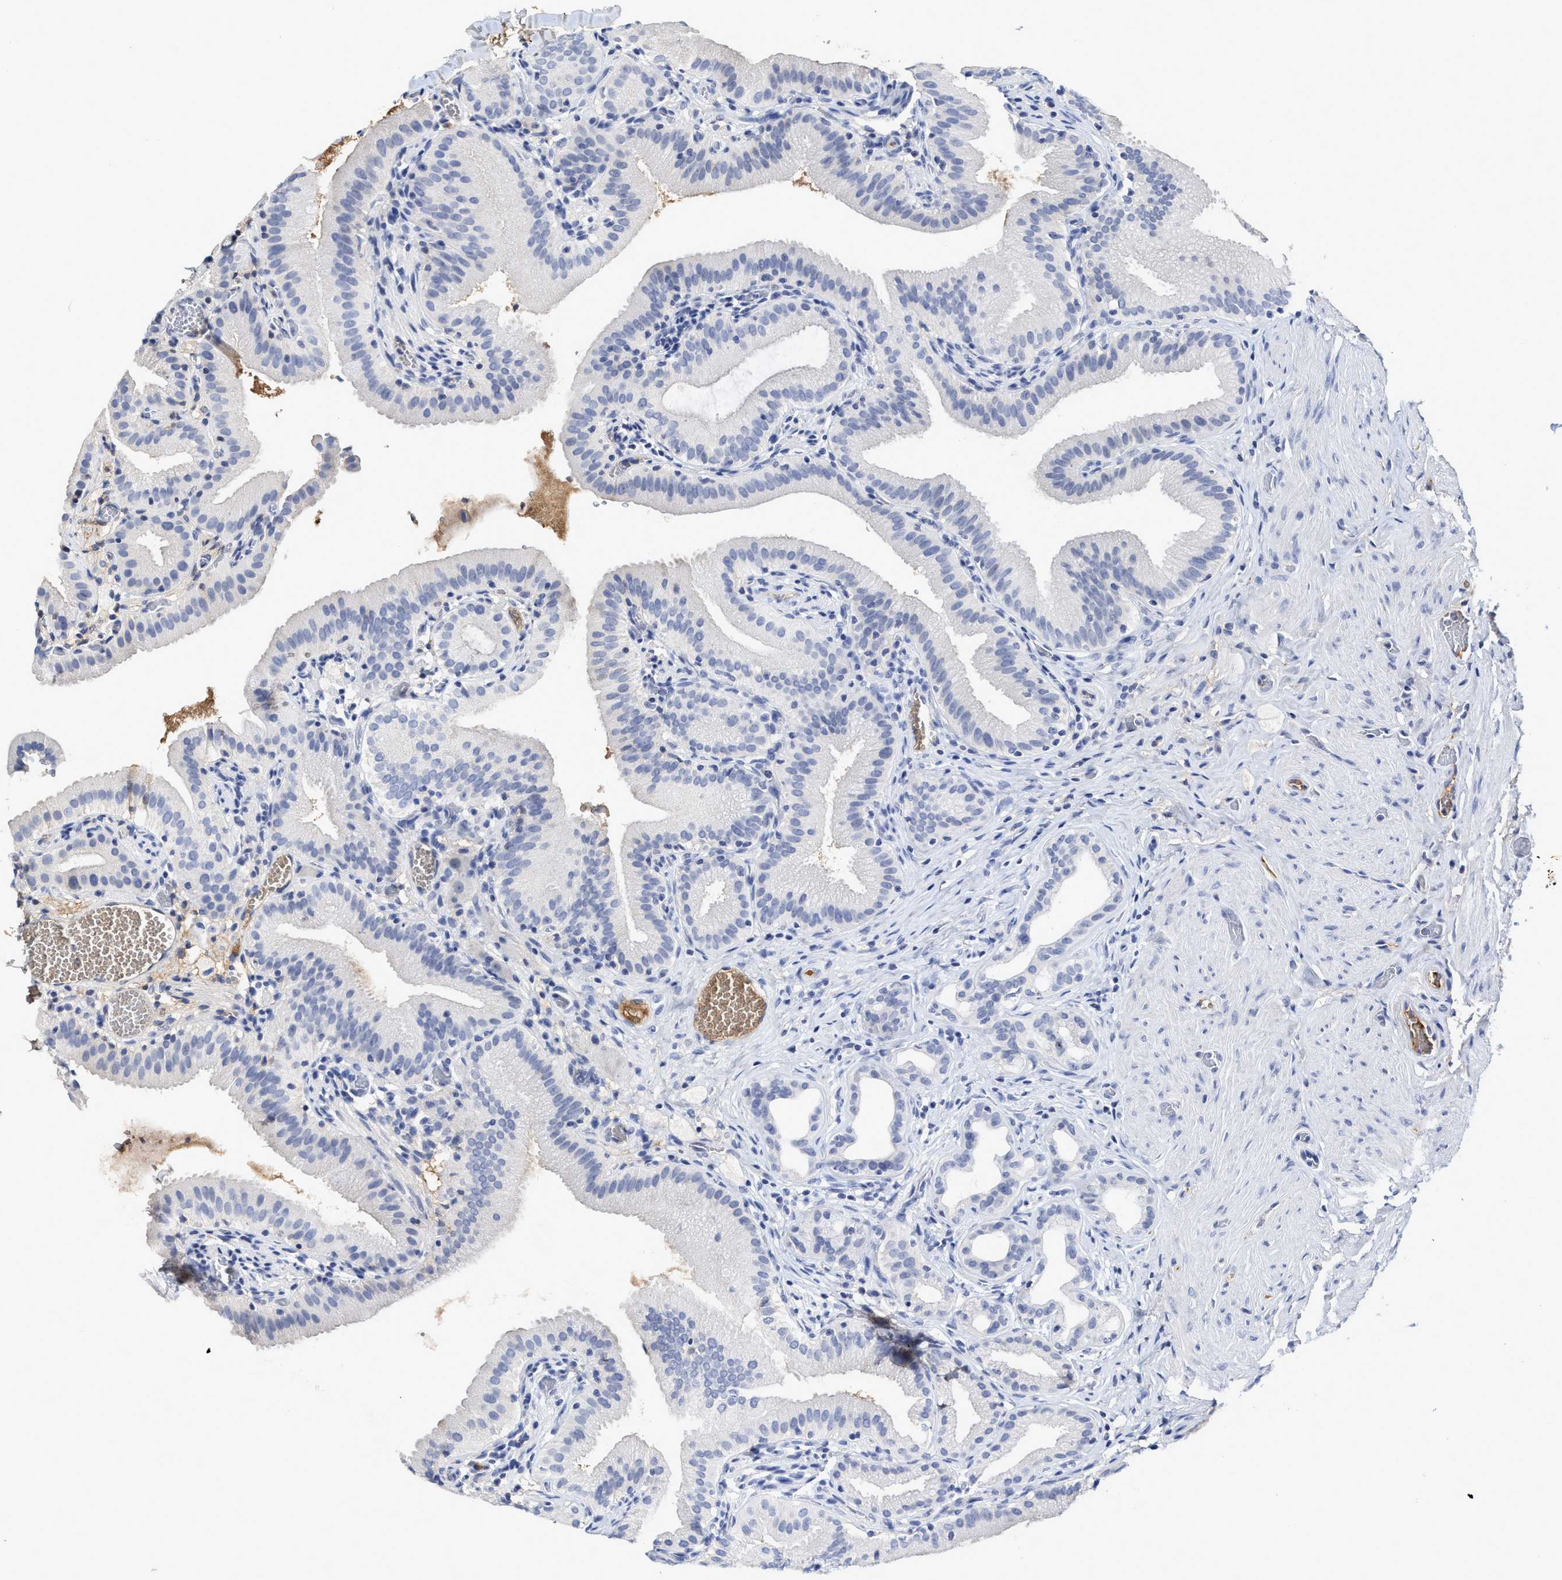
{"staining": {"intensity": "negative", "quantity": "none", "location": "none"}, "tissue": "gallbladder", "cell_type": "Glandular cells", "image_type": "normal", "snomed": [{"axis": "morphology", "description": "Normal tissue, NOS"}, {"axis": "topography", "description": "Gallbladder"}], "caption": "Immunohistochemical staining of normal human gallbladder demonstrates no significant expression in glandular cells. (DAB immunohistochemistry (IHC), high magnification).", "gene": "C2", "patient": {"sex": "male", "age": 54}}